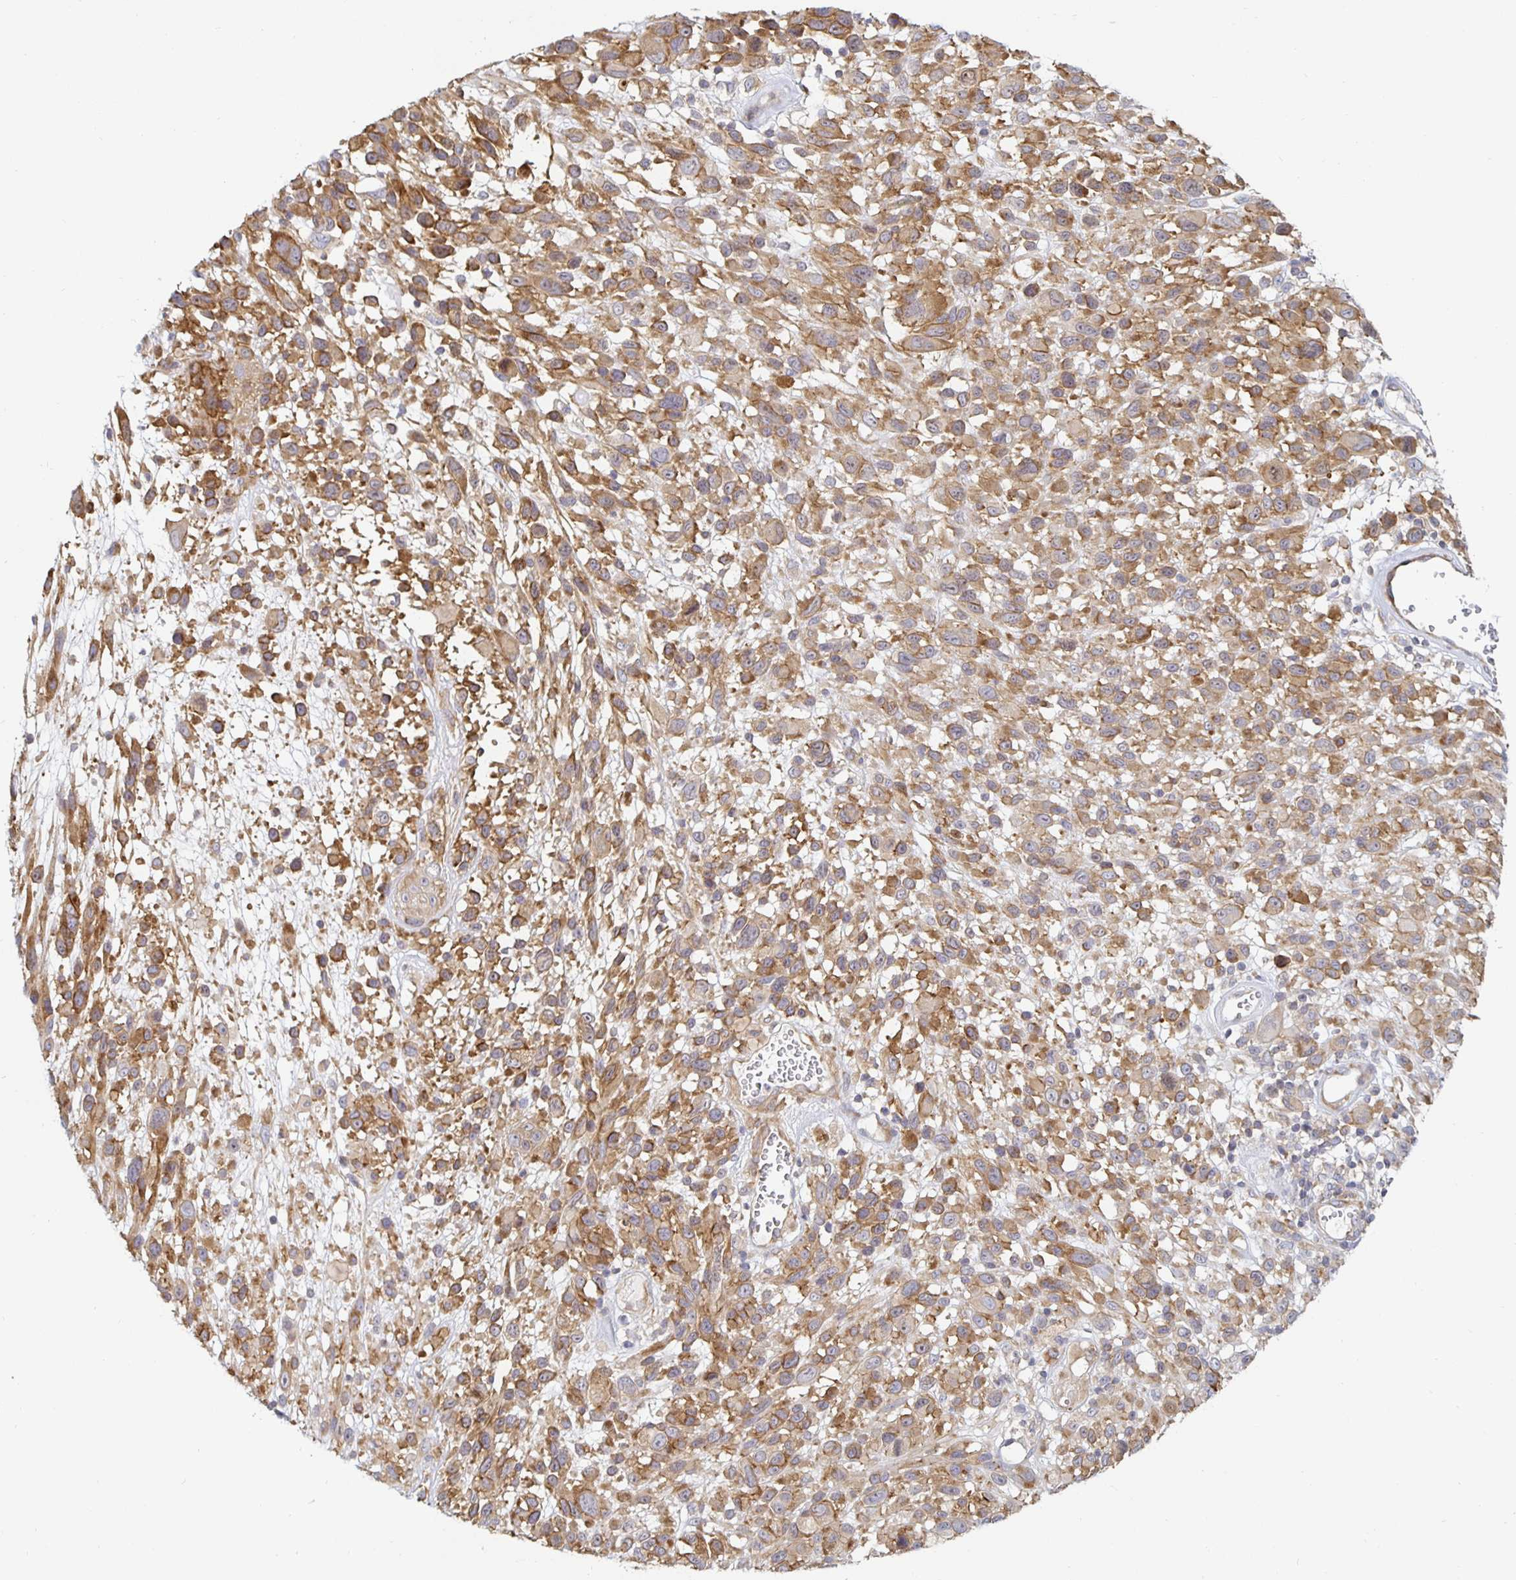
{"staining": {"intensity": "moderate", "quantity": ">75%", "location": "cytoplasmic/membranous"}, "tissue": "melanoma", "cell_type": "Tumor cells", "image_type": "cancer", "snomed": [{"axis": "morphology", "description": "Malignant melanoma, NOS"}, {"axis": "topography", "description": "Skin"}], "caption": "There is medium levels of moderate cytoplasmic/membranous staining in tumor cells of melanoma, as demonstrated by immunohistochemical staining (brown color).", "gene": "PDAP1", "patient": {"sex": "male", "age": 68}}